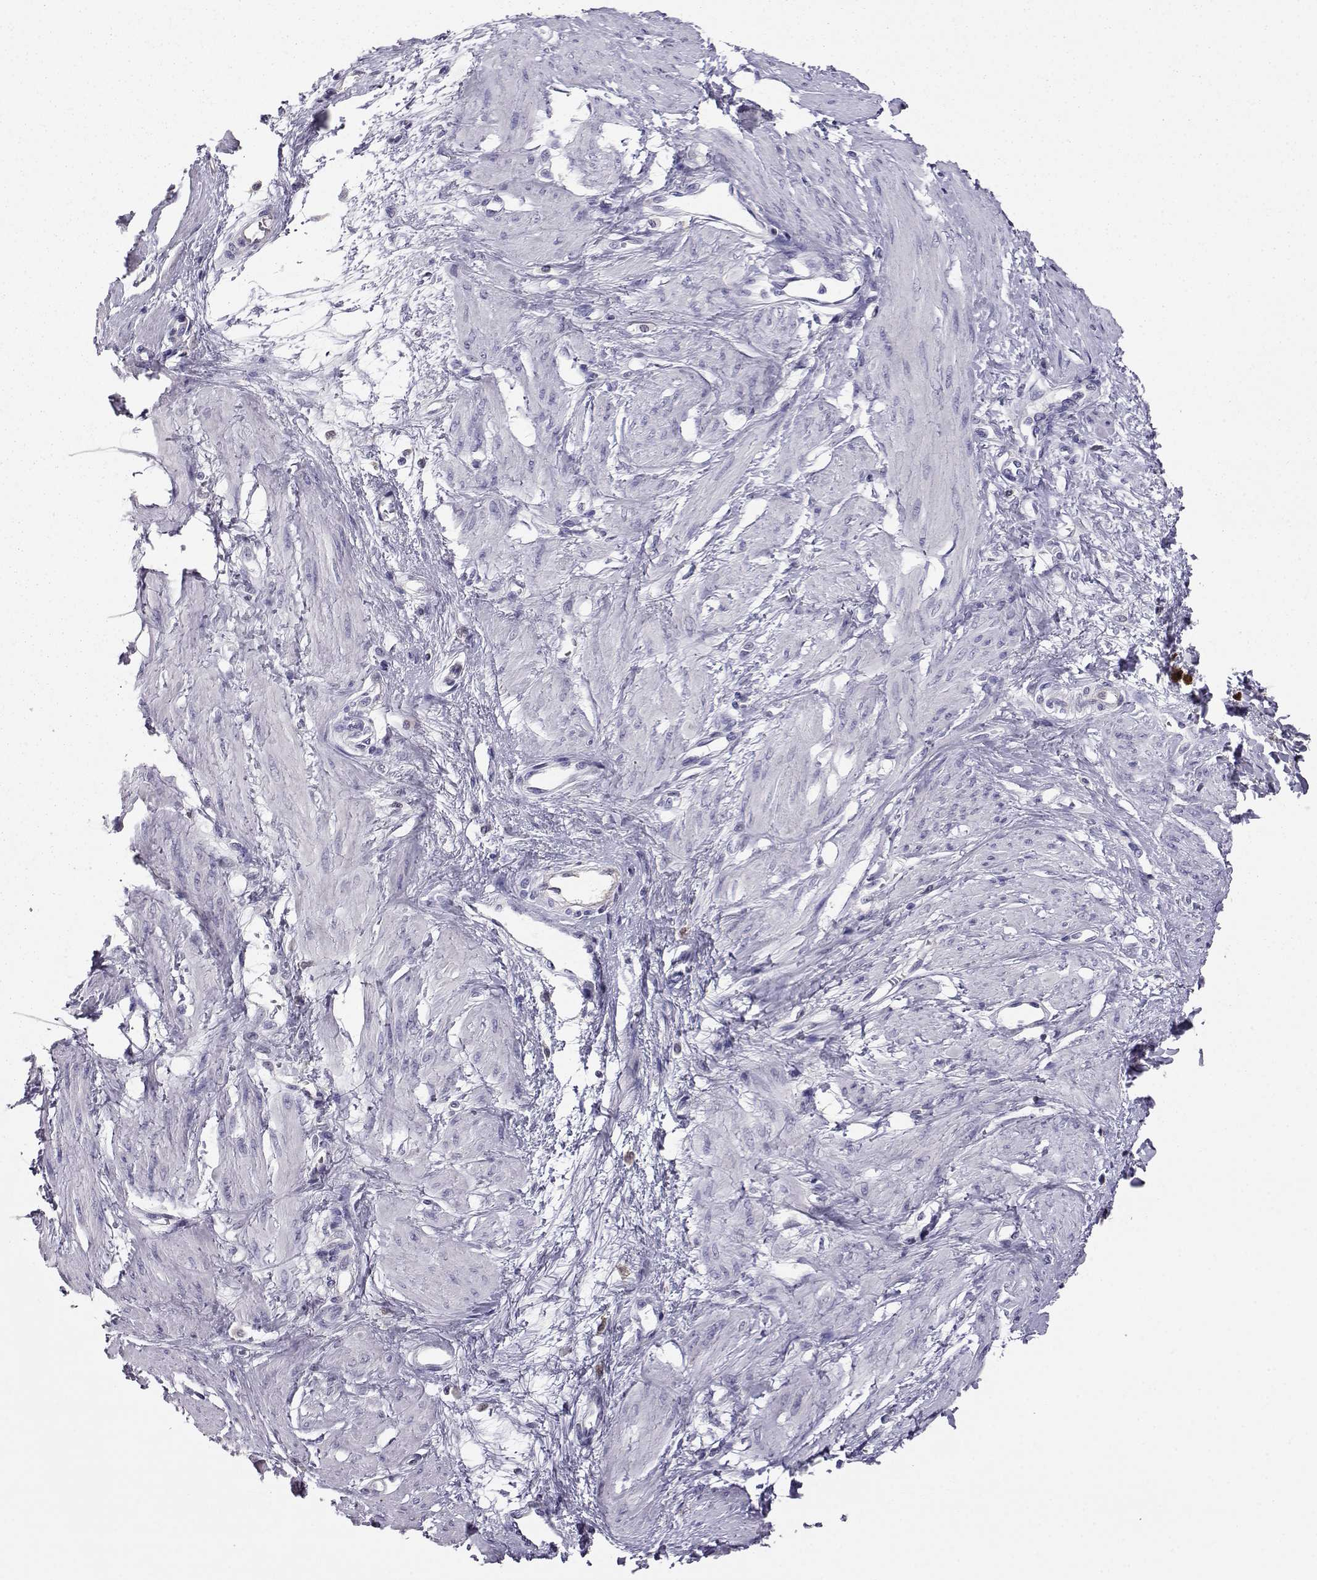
{"staining": {"intensity": "negative", "quantity": "none", "location": "none"}, "tissue": "smooth muscle", "cell_type": "Smooth muscle cells", "image_type": "normal", "snomed": [{"axis": "morphology", "description": "Normal tissue, NOS"}, {"axis": "topography", "description": "Smooth muscle"}, {"axis": "topography", "description": "Uterus"}], "caption": "IHC photomicrograph of normal smooth muscle: human smooth muscle stained with DAB displays no significant protein staining in smooth muscle cells. (Stains: DAB IHC with hematoxylin counter stain, Microscopy: brightfield microscopy at high magnification).", "gene": "AKR1B1", "patient": {"sex": "female", "age": 39}}